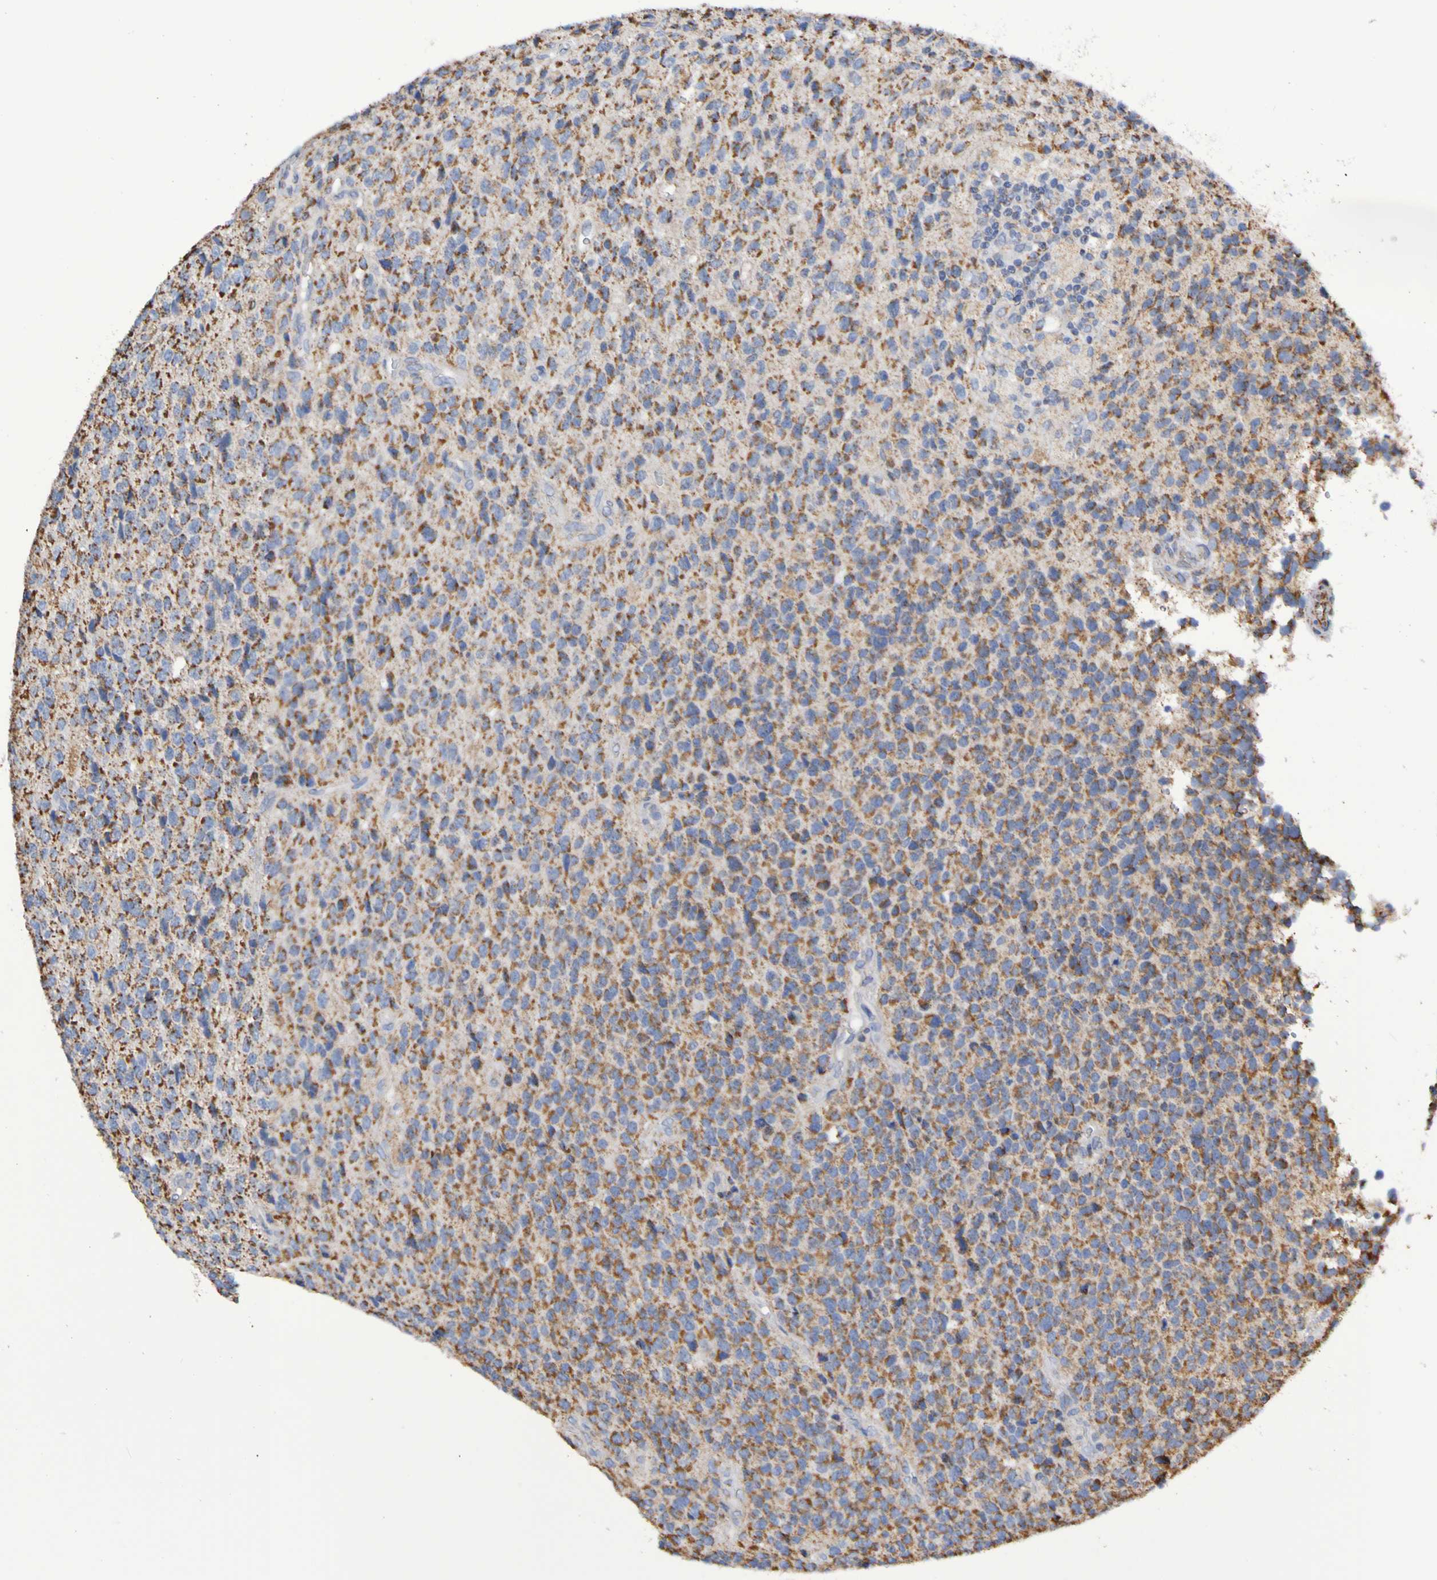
{"staining": {"intensity": "moderate", "quantity": ">75%", "location": "cytoplasmic/membranous"}, "tissue": "glioma", "cell_type": "Tumor cells", "image_type": "cancer", "snomed": [{"axis": "morphology", "description": "Glioma, malignant, High grade"}, {"axis": "topography", "description": "pancreas cauda"}], "caption": "High-power microscopy captured an IHC photomicrograph of malignant glioma (high-grade), revealing moderate cytoplasmic/membranous expression in approximately >75% of tumor cells.", "gene": "IL18R1", "patient": {"sex": "male", "age": 60}}